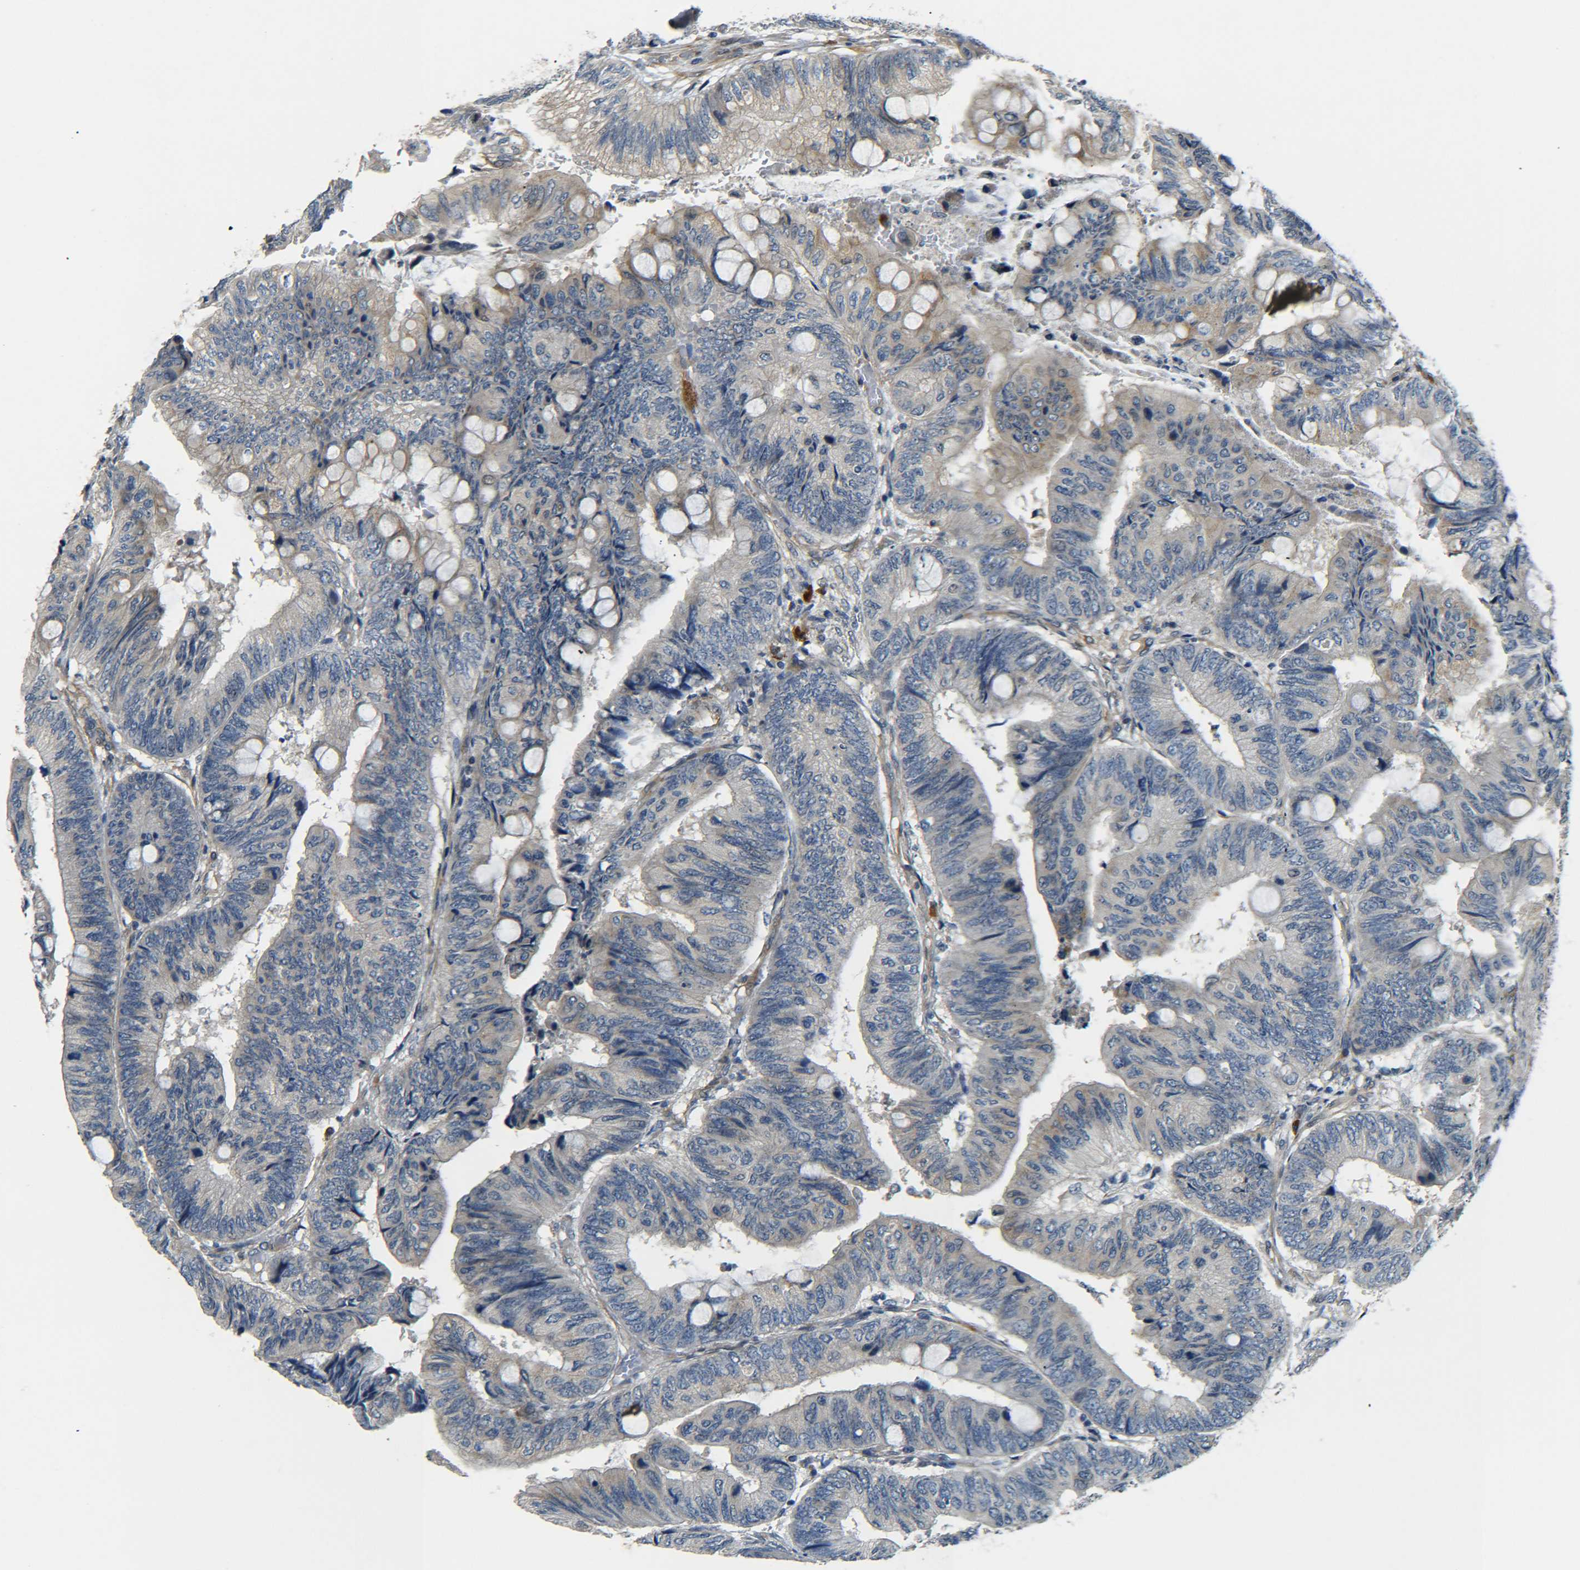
{"staining": {"intensity": "weak", "quantity": "<25%", "location": "cytoplasmic/membranous"}, "tissue": "colorectal cancer", "cell_type": "Tumor cells", "image_type": "cancer", "snomed": [{"axis": "morphology", "description": "Normal tissue, NOS"}, {"axis": "morphology", "description": "Adenocarcinoma, NOS"}, {"axis": "topography", "description": "Rectum"}, {"axis": "topography", "description": "Peripheral nerve tissue"}], "caption": "The histopathology image displays no significant expression in tumor cells of colorectal cancer (adenocarcinoma).", "gene": "MEIS1", "patient": {"sex": "male", "age": 92}}